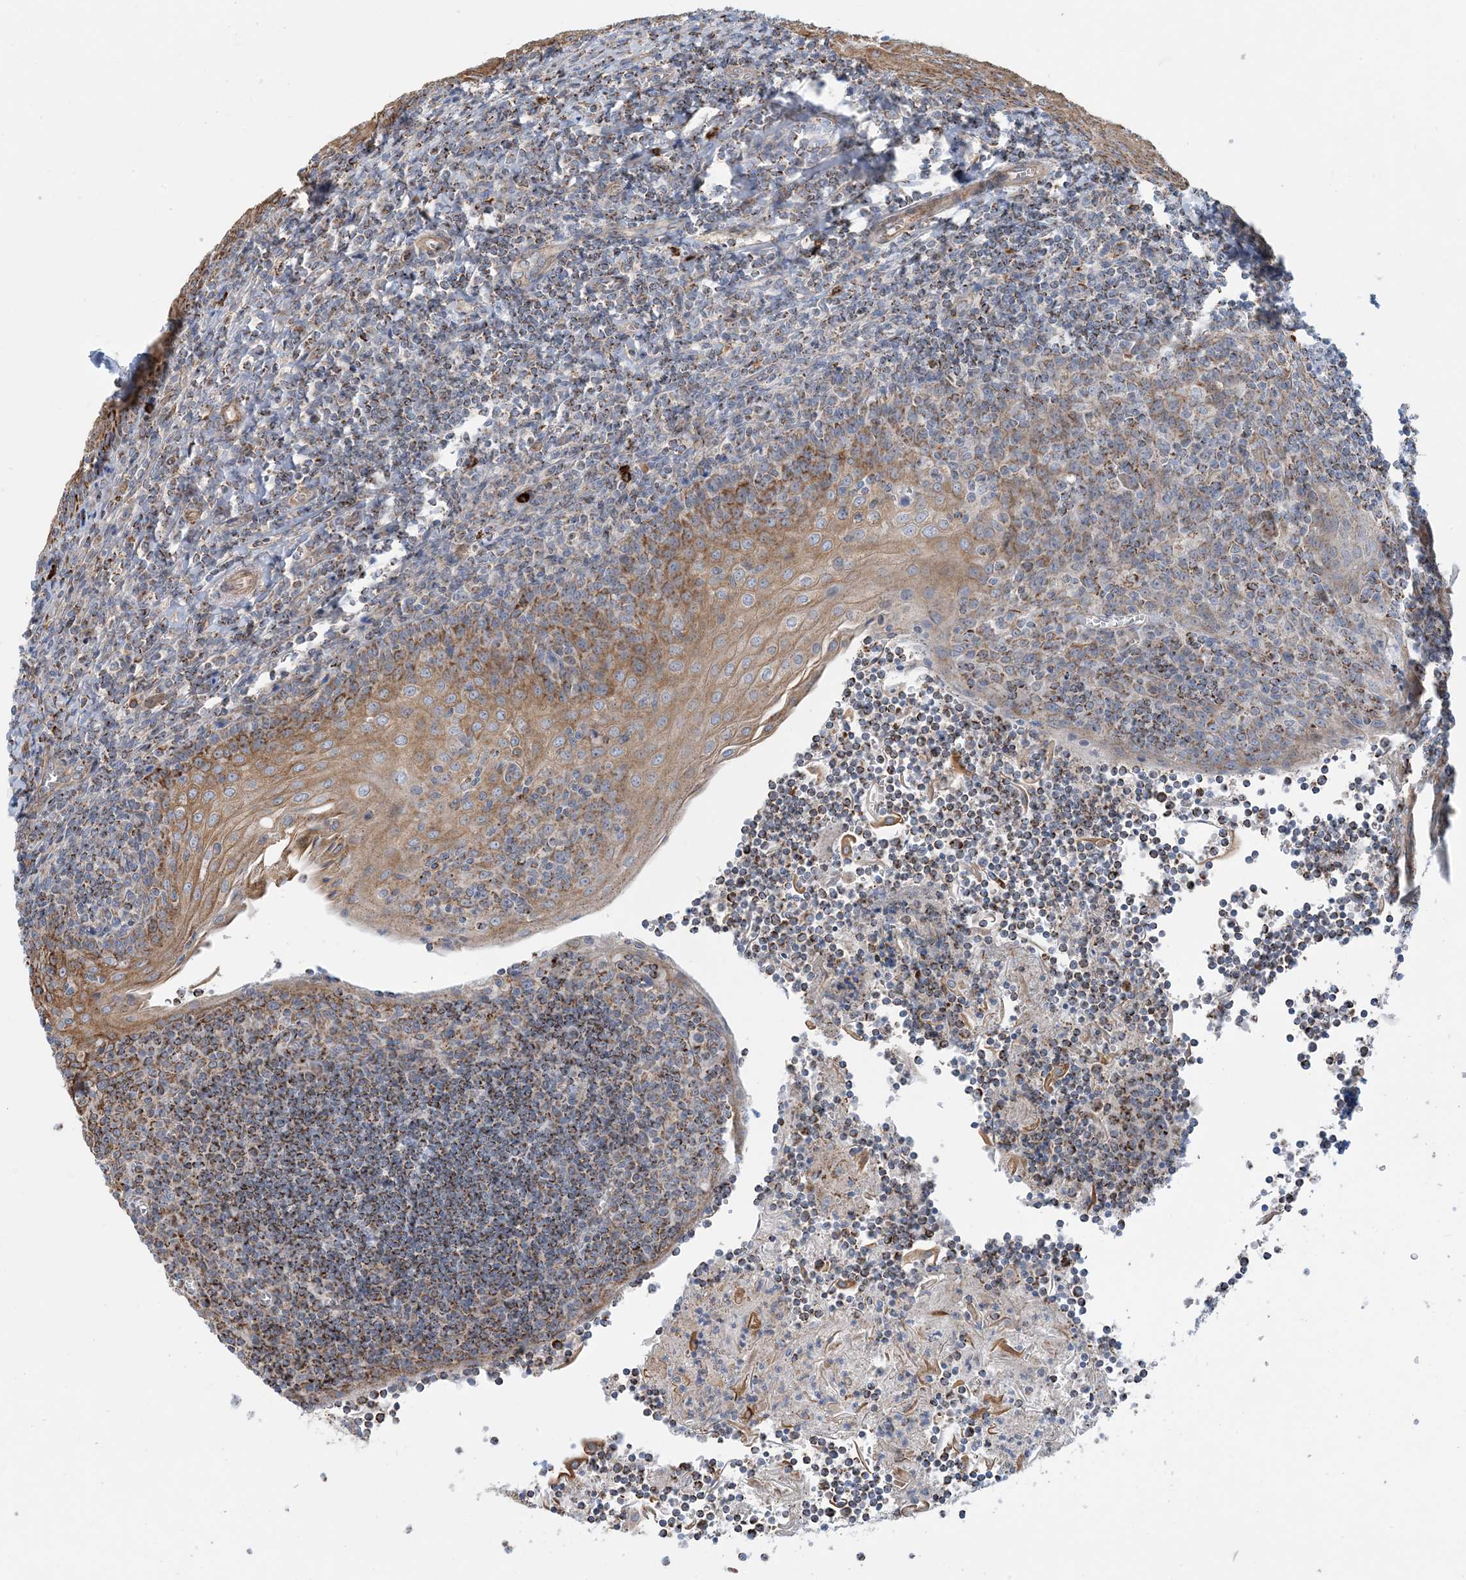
{"staining": {"intensity": "moderate", "quantity": ">75%", "location": "cytoplasmic/membranous"}, "tissue": "tonsil", "cell_type": "Germinal center cells", "image_type": "normal", "snomed": [{"axis": "morphology", "description": "Normal tissue, NOS"}, {"axis": "topography", "description": "Tonsil"}], "caption": "Germinal center cells show medium levels of moderate cytoplasmic/membranous positivity in about >75% of cells in unremarkable human tonsil.", "gene": "PCDHGA1", "patient": {"sex": "male", "age": 27}}